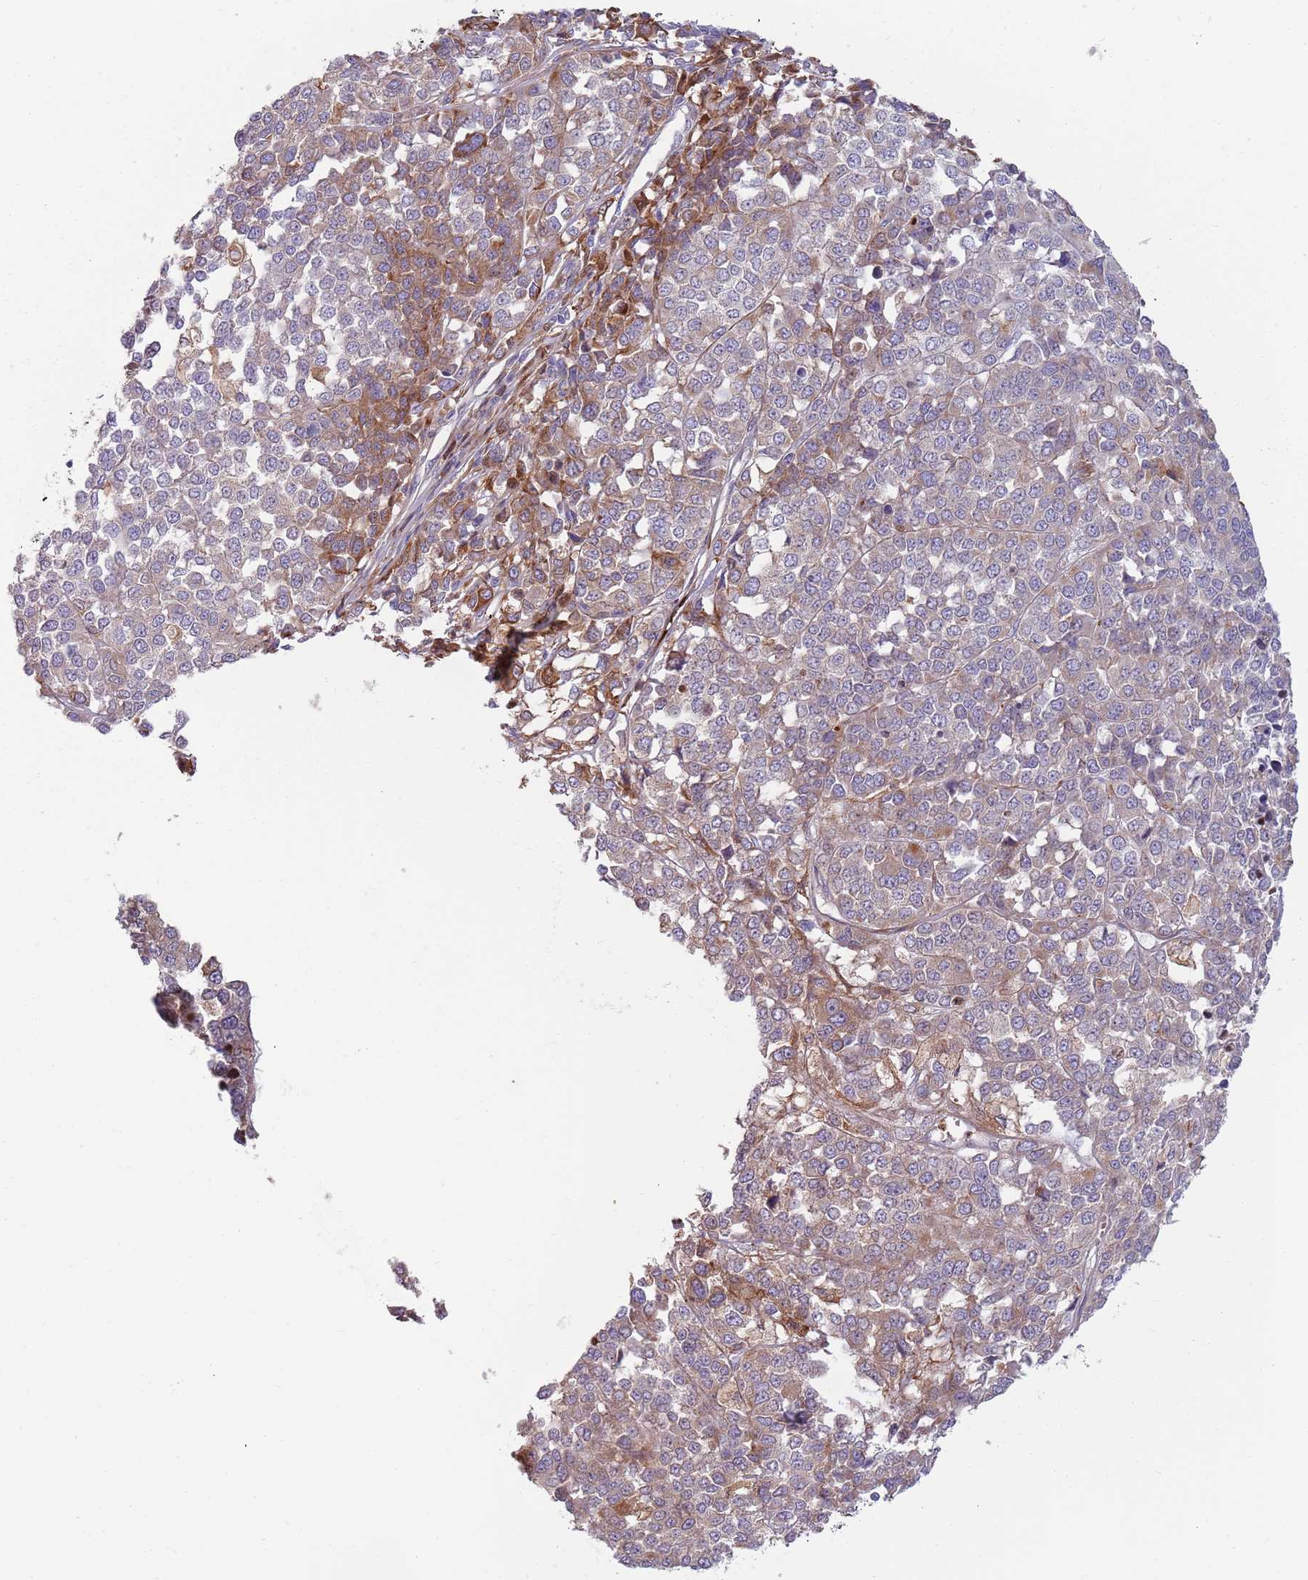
{"staining": {"intensity": "moderate", "quantity": "25%-75%", "location": "cytoplasmic/membranous"}, "tissue": "melanoma", "cell_type": "Tumor cells", "image_type": "cancer", "snomed": [{"axis": "morphology", "description": "Malignant melanoma, Metastatic site"}, {"axis": "topography", "description": "Lymph node"}], "caption": "IHC micrograph of neoplastic tissue: human malignant melanoma (metastatic site) stained using immunohistochemistry (IHC) exhibits medium levels of moderate protein expression localized specifically in the cytoplasmic/membranous of tumor cells, appearing as a cytoplasmic/membranous brown color.", "gene": "NADK", "patient": {"sex": "male", "age": 44}}